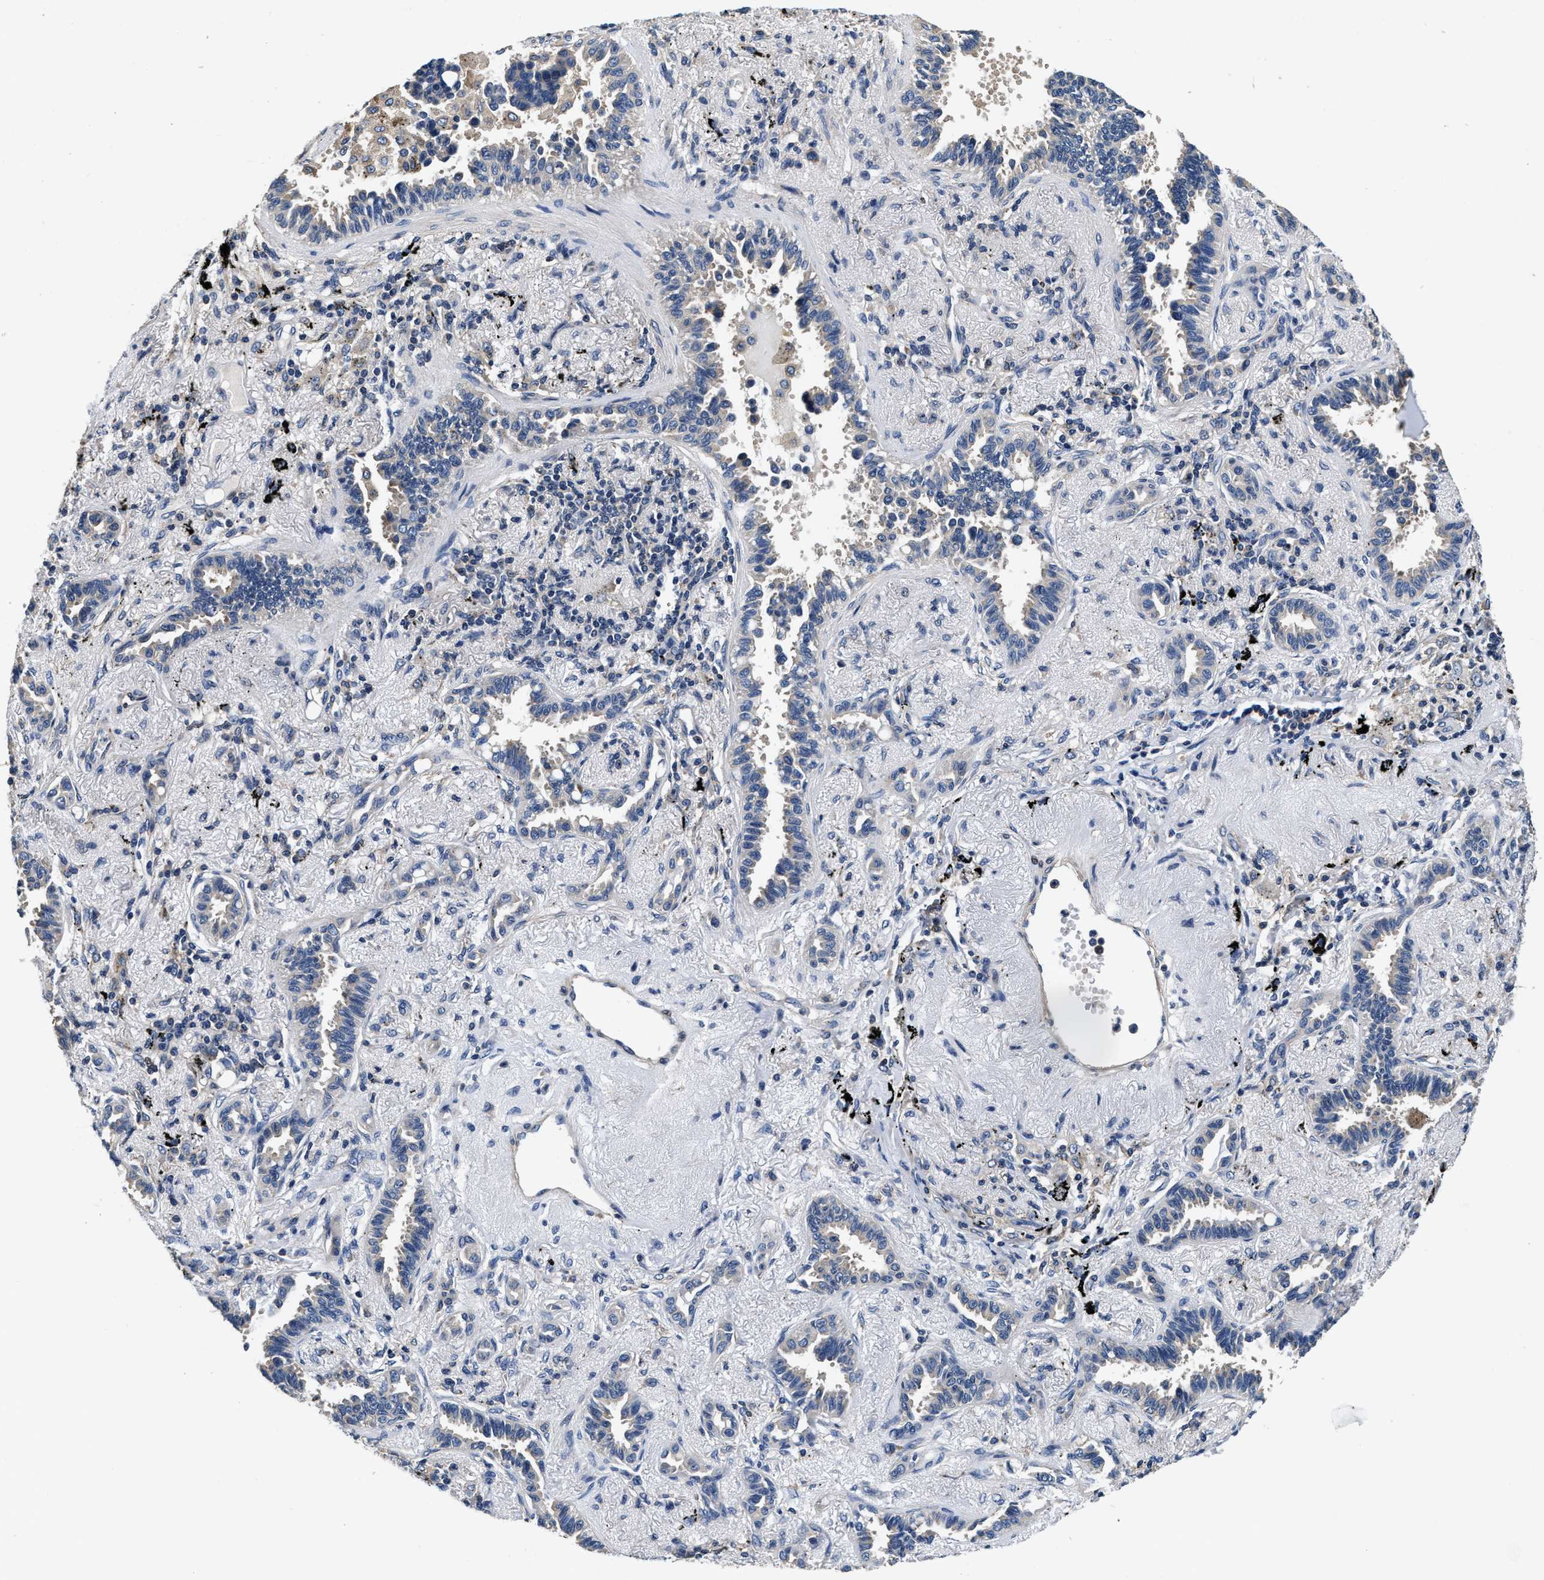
{"staining": {"intensity": "negative", "quantity": "none", "location": "none"}, "tissue": "lung cancer", "cell_type": "Tumor cells", "image_type": "cancer", "snomed": [{"axis": "morphology", "description": "Adenocarcinoma, NOS"}, {"axis": "topography", "description": "Lung"}], "caption": "Human lung cancer stained for a protein using immunohistochemistry displays no staining in tumor cells.", "gene": "ANKIB1", "patient": {"sex": "male", "age": 59}}